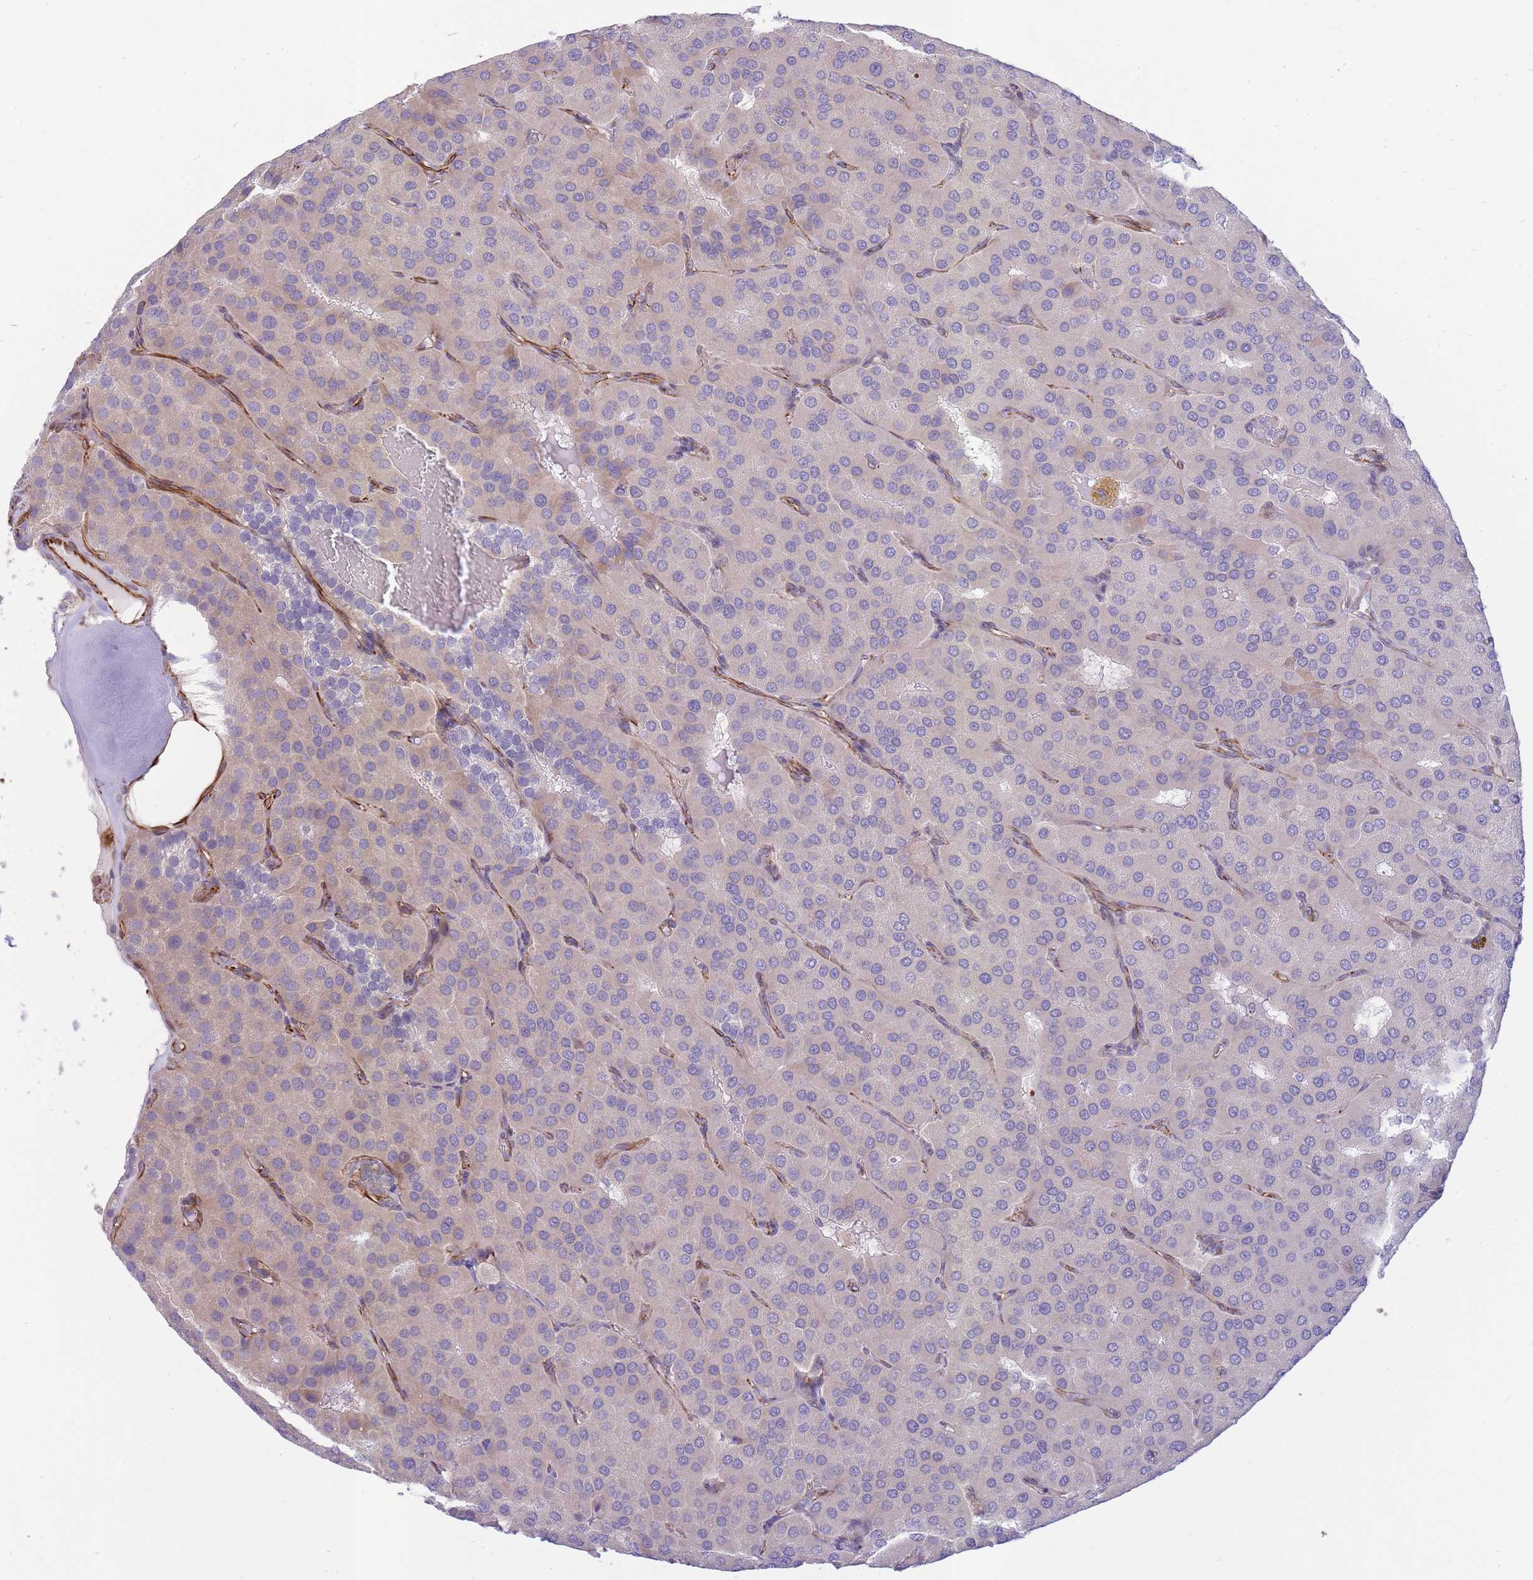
{"staining": {"intensity": "negative", "quantity": "none", "location": "none"}, "tissue": "parathyroid gland", "cell_type": "Glandular cells", "image_type": "normal", "snomed": [{"axis": "morphology", "description": "Normal tissue, NOS"}, {"axis": "morphology", "description": "Adenoma, NOS"}, {"axis": "topography", "description": "Parathyroid gland"}], "caption": "Immunohistochemical staining of unremarkable human parathyroid gland exhibits no significant expression in glandular cells.", "gene": "ECPAS", "patient": {"sex": "female", "age": 86}}